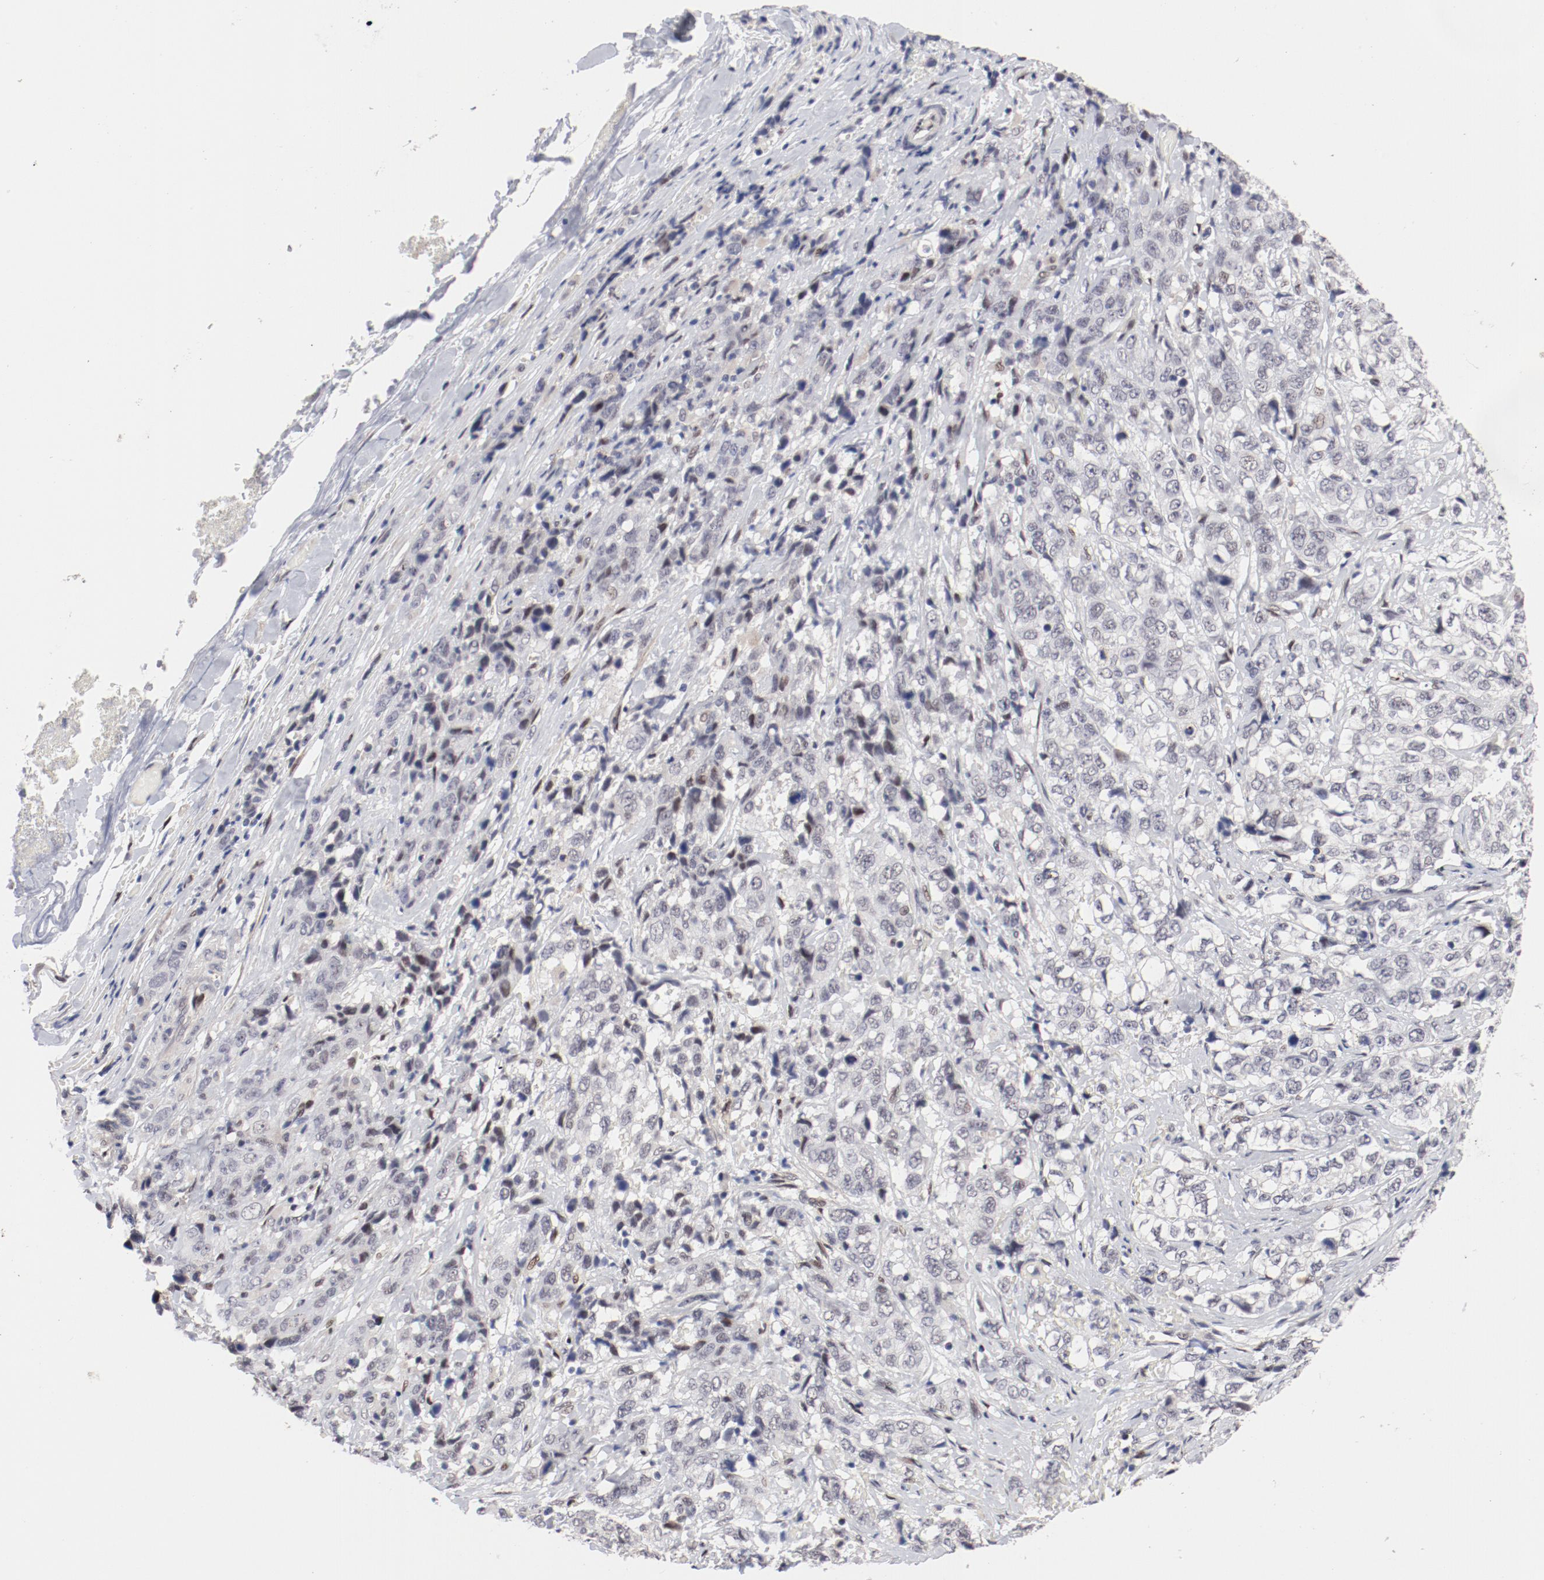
{"staining": {"intensity": "weak", "quantity": "<25%", "location": "cytoplasmic/membranous"}, "tissue": "stomach cancer", "cell_type": "Tumor cells", "image_type": "cancer", "snomed": [{"axis": "morphology", "description": "Adenocarcinoma, NOS"}, {"axis": "topography", "description": "Stomach"}], "caption": "The photomicrograph exhibits no significant expression in tumor cells of stomach cancer (adenocarcinoma).", "gene": "FSCB", "patient": {"sex": "male", "age": 48}}